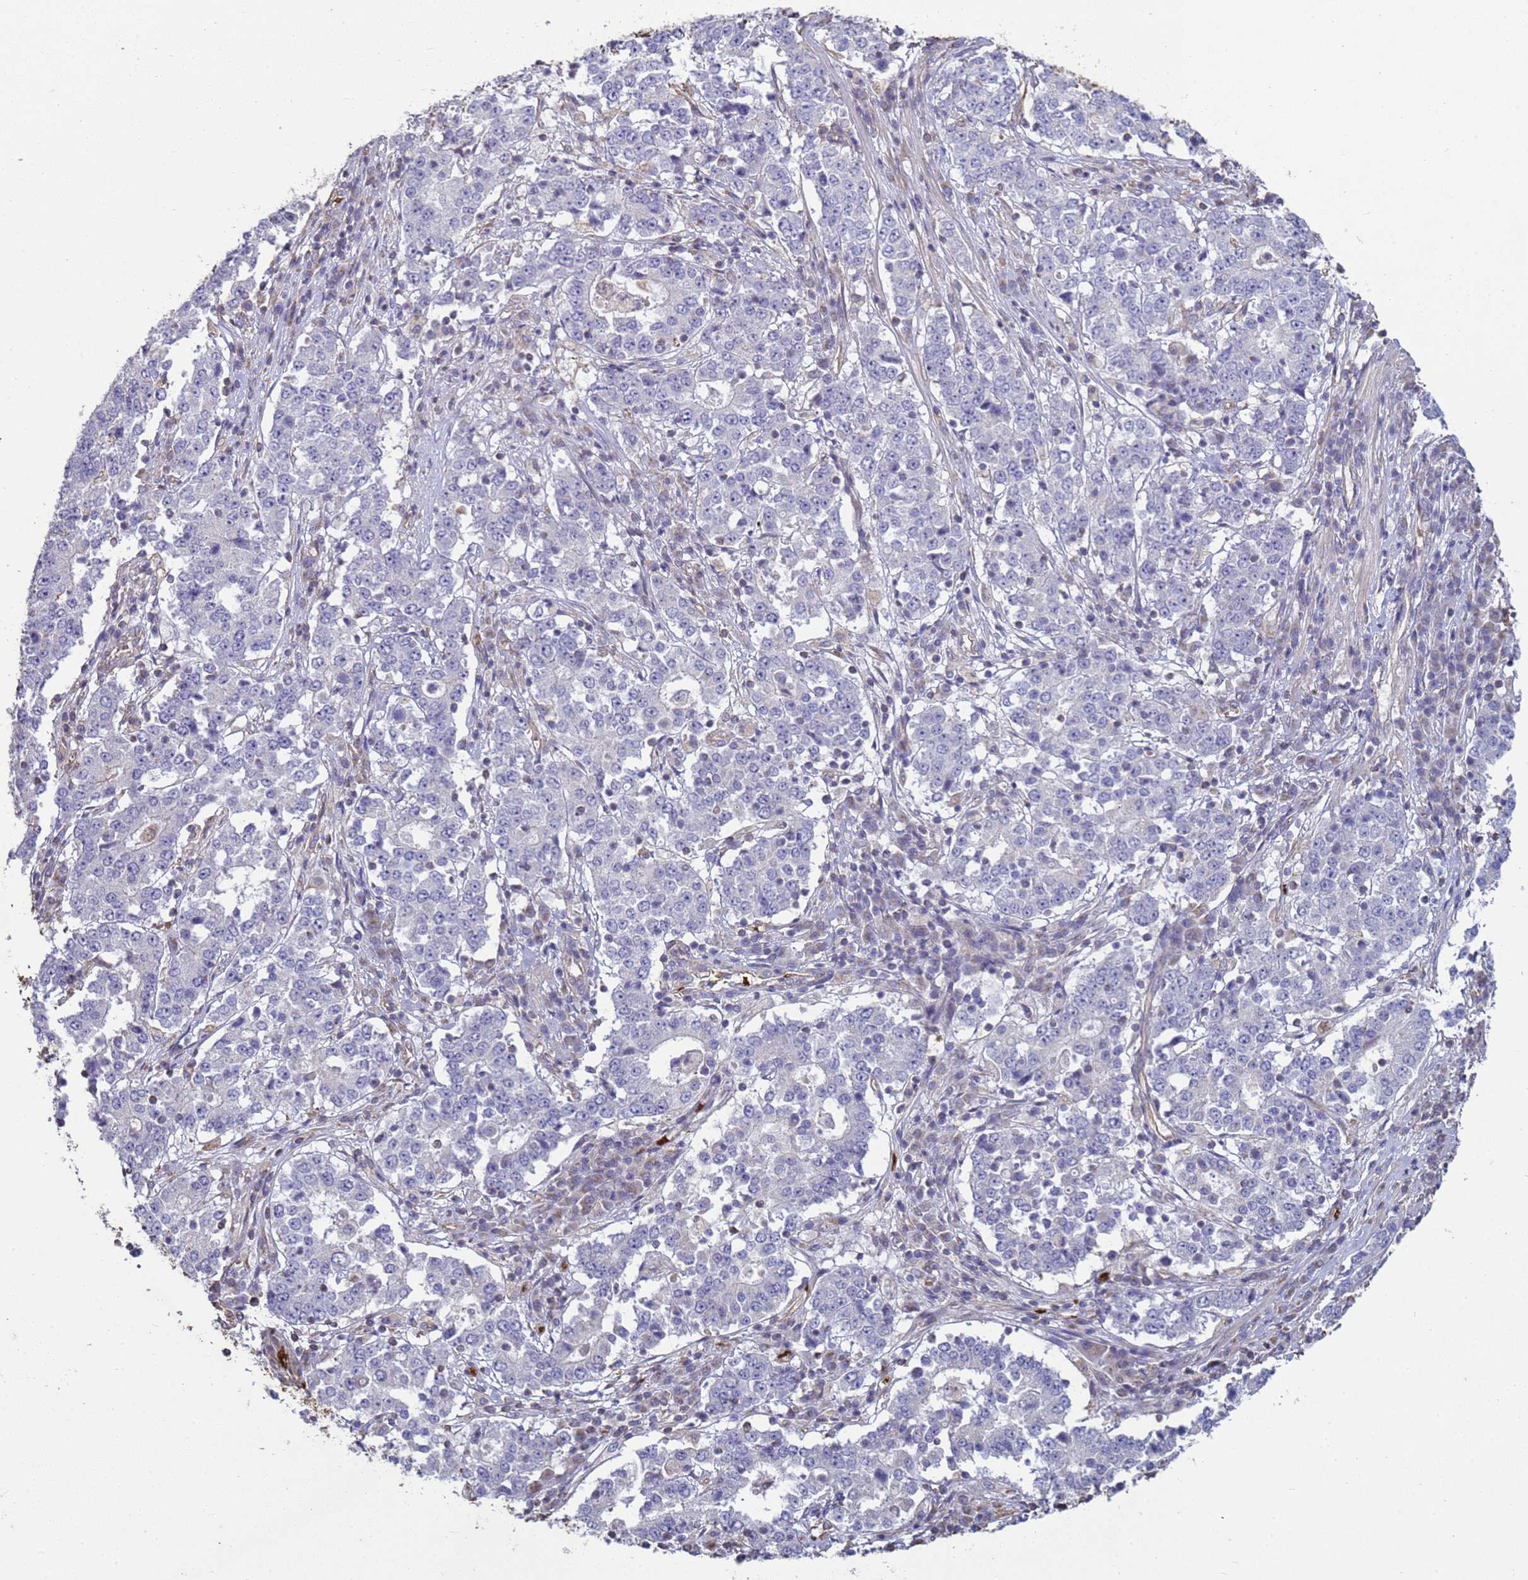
{"staining": {"intensity": "negative", "quantity": "none", "location": "none"}, "tissue": "stomach cancer", "cell_type": "Tumor cells", "image_type": "cancer", "snomed": [{"axis": "morphology", "description": "Adenocarcinoma, NOS"}, {"axis": "topography", "description": "Stomach"}], "caption": "IHC image of neoplastic tissue: human stomach adenocarcinoma stained with DAB (3,3'-diaminobenzidine) reveals no significant protein expression in tumor cells.", "gene": "SGIP1", "patient": {"sex": "male", "age": 59}}